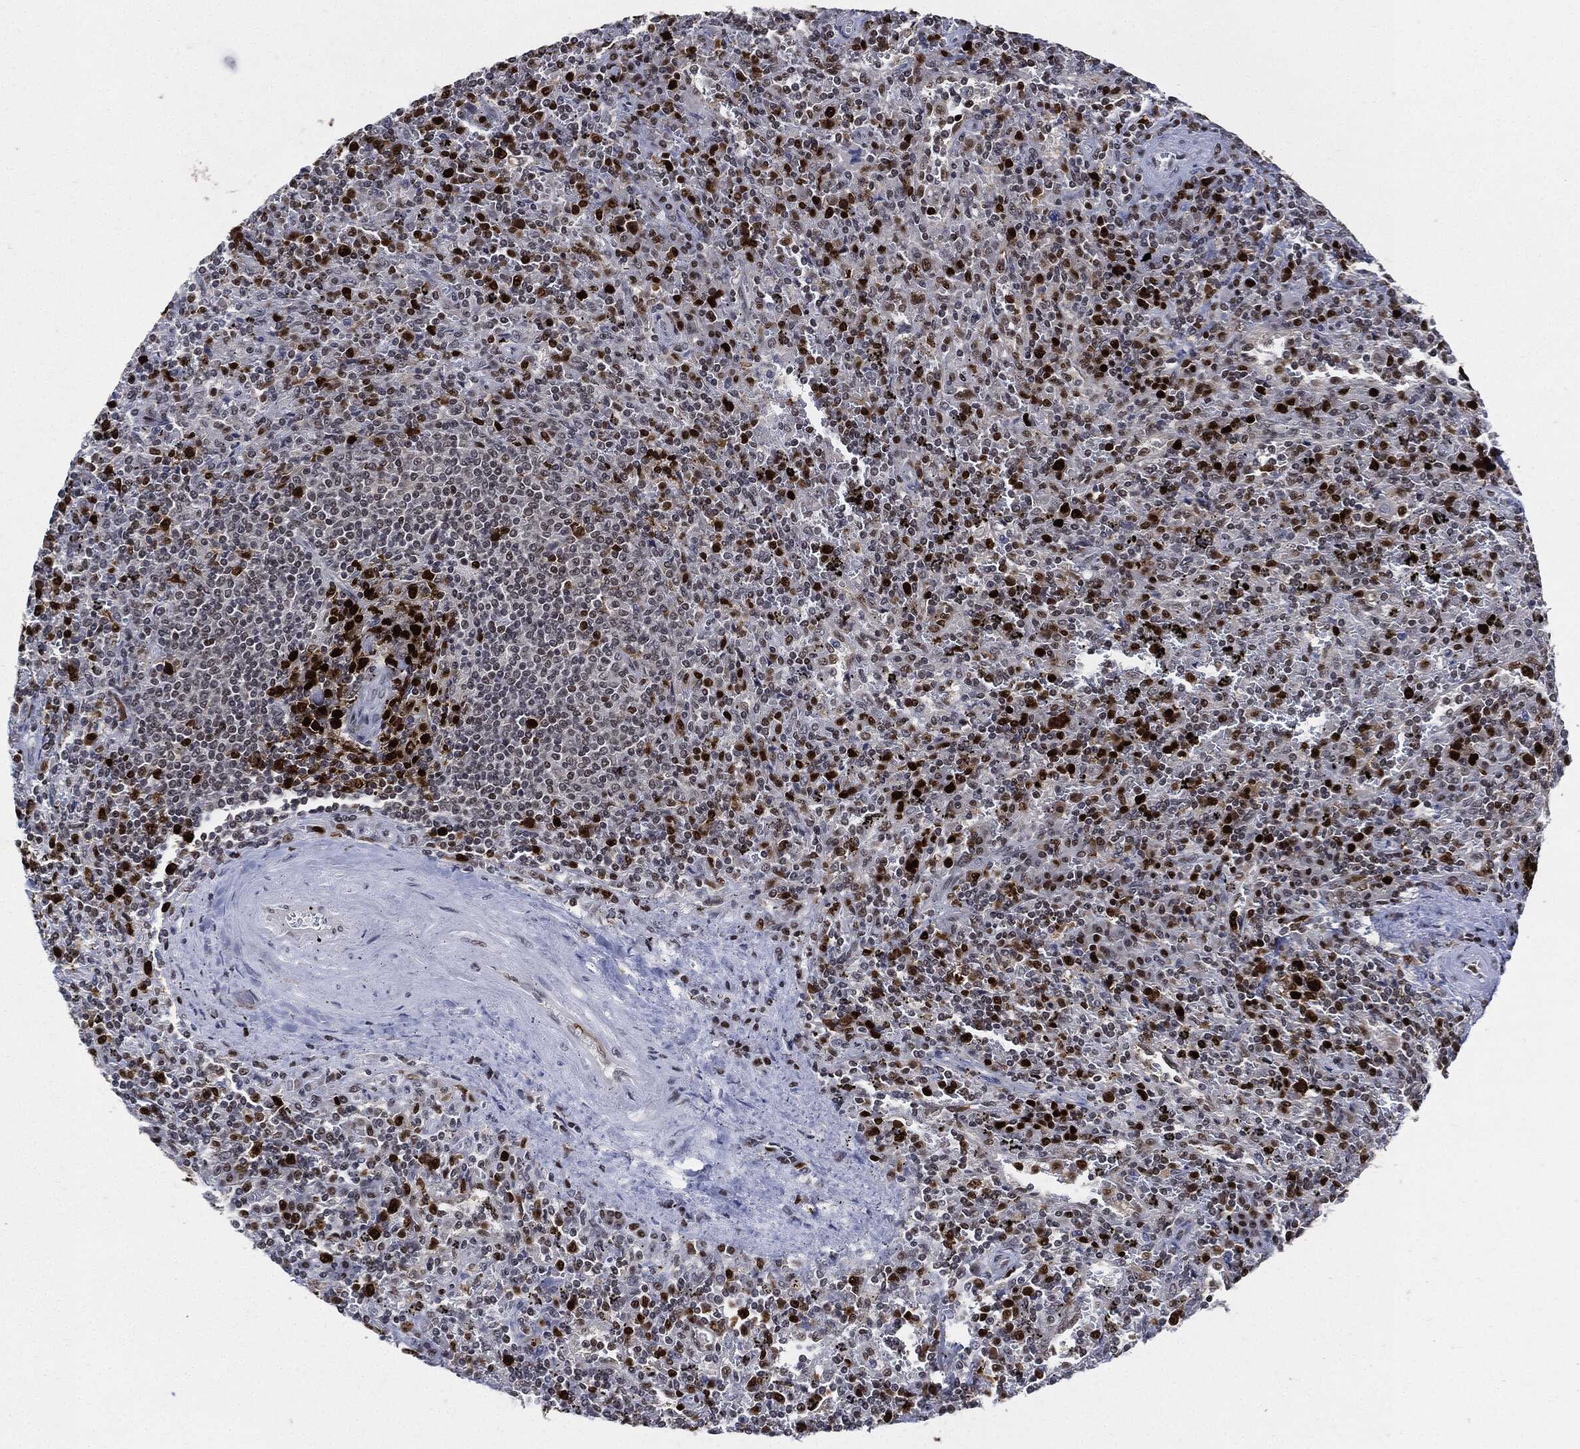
{"staining": {"intensity": "strong", "quantity": "<25%", "location": "nuclear"}, "tissue": "lymphoma", "cell_type": "Tumor cells", "image_type": "cancer", "snomed": [{"axis": "morphology", "description": "Malignant lymphoma, non-Hodgkin's type, Low grade"}, {"axis": "topography", "description": "Spleen"}], "caption": "High-magnification brightfield microscopy of lymphoma stained with DAB (brown) and counterstained with hematoxylin (blue). tumor cells exhibit strong nuclear expression is seen in about<25% of cells.", "gene": "PCNA", "patient": {"sex": "male", "age": 62}}